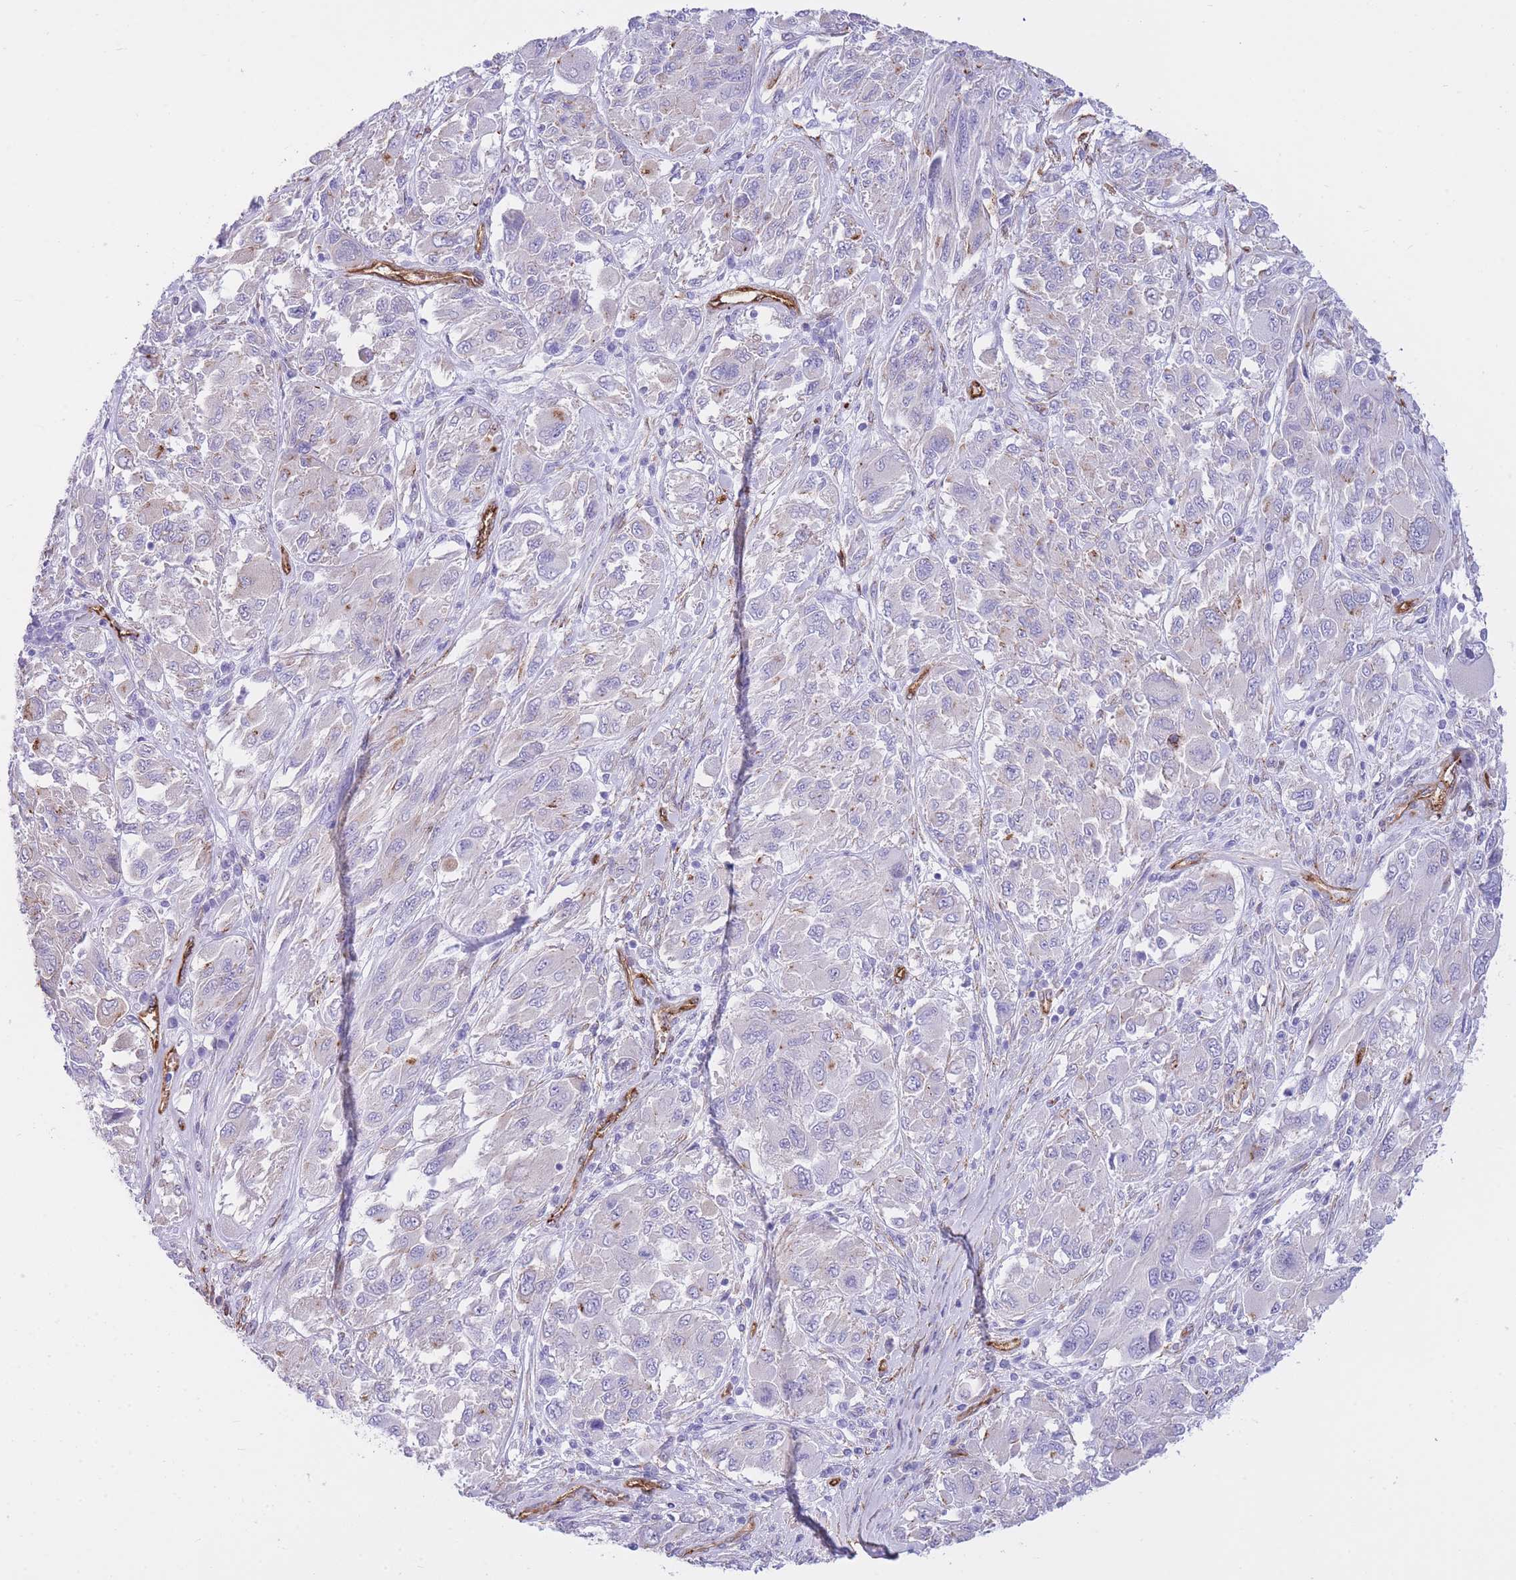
{"staining": {"intensity": "negative", "quantity": "none", "location": "none"}, "tissue": "melanoma", "cell_type": "Tumor cells", "image_type": "cancer", "snomed": [{"axis": "morphology", "description": "Malignant melanoma, NOS"}, {"axis": "topography", "description": "Skin"}], "caption": "High power microscopy histopathology image of an immunohistochemistry photomicrograph of malignant melanoma, revealing no significant staining in tumor cells. The staining was performed using DAB (3,3'-diaminobenzidine) to visualize the protein expression in brown, while the nuclei were stained in blue with hematoxylin (Magnification: 20x).", "gene": "CAVIN1", "patient": {"sex": "female", "age": 91}}